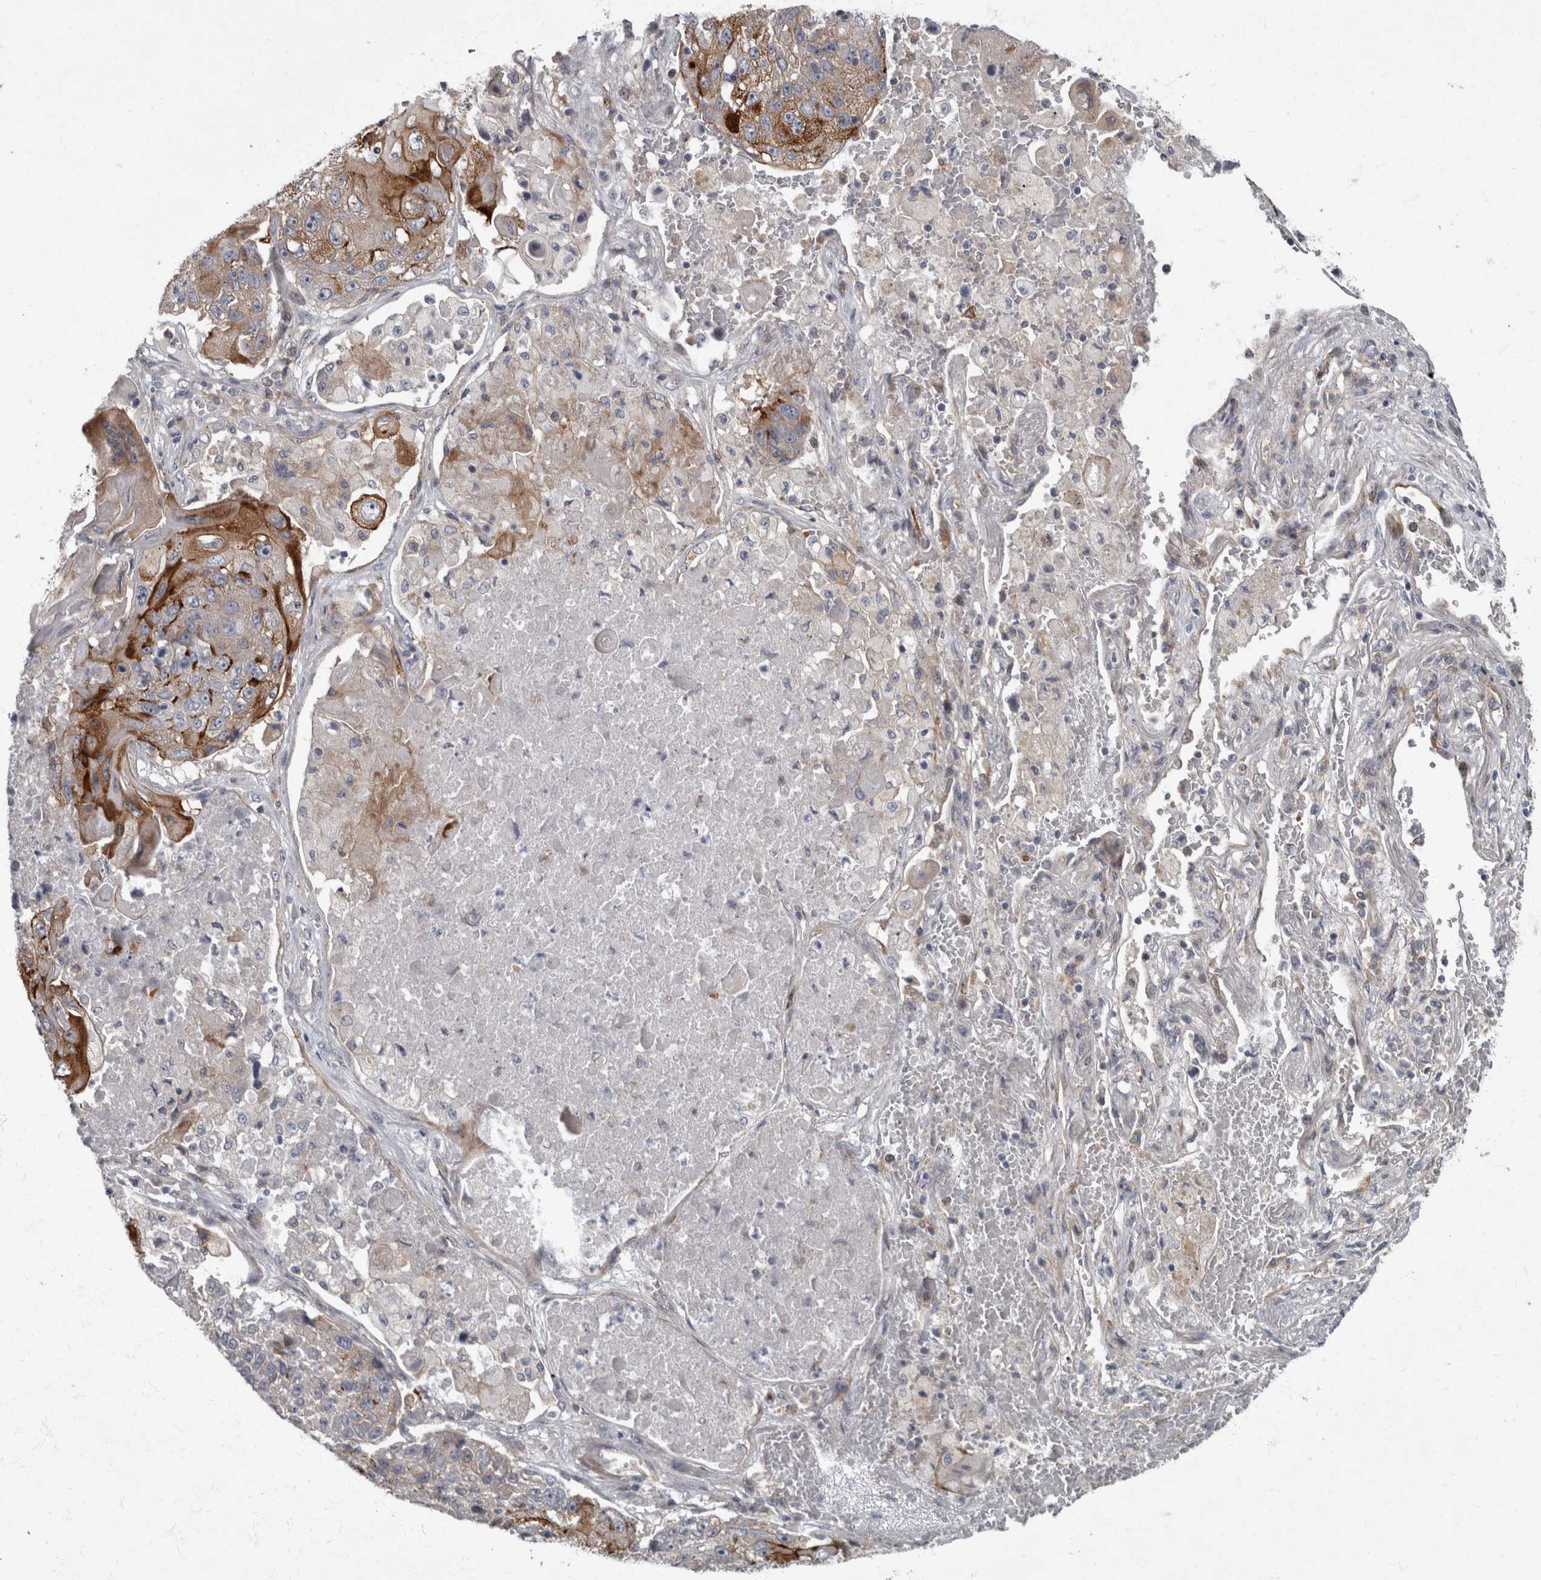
{"staining": {"intensity": "strong", "quantity": "25%-75%", "location": "cytoplasmic/membranous"}, "tissue": "lung cancer", "cell_type": "Tumor cells", "image_type": "cancer", "snomed": [{"axis": "morphology", "description": "Squamous cell carcinoma, NOS"}, {"axis": "topography", "description": "Lung"}], "caption": "A photomicrograph showing strong cytoplasmic/membranous positivity in about 25%-75% of tumor cells in lung squamous cell carcinoma, as visualized by brown immunohistochemical staining.", "gene": "CDC42BPG", "patient": {"sex": "male", "age": 61}}